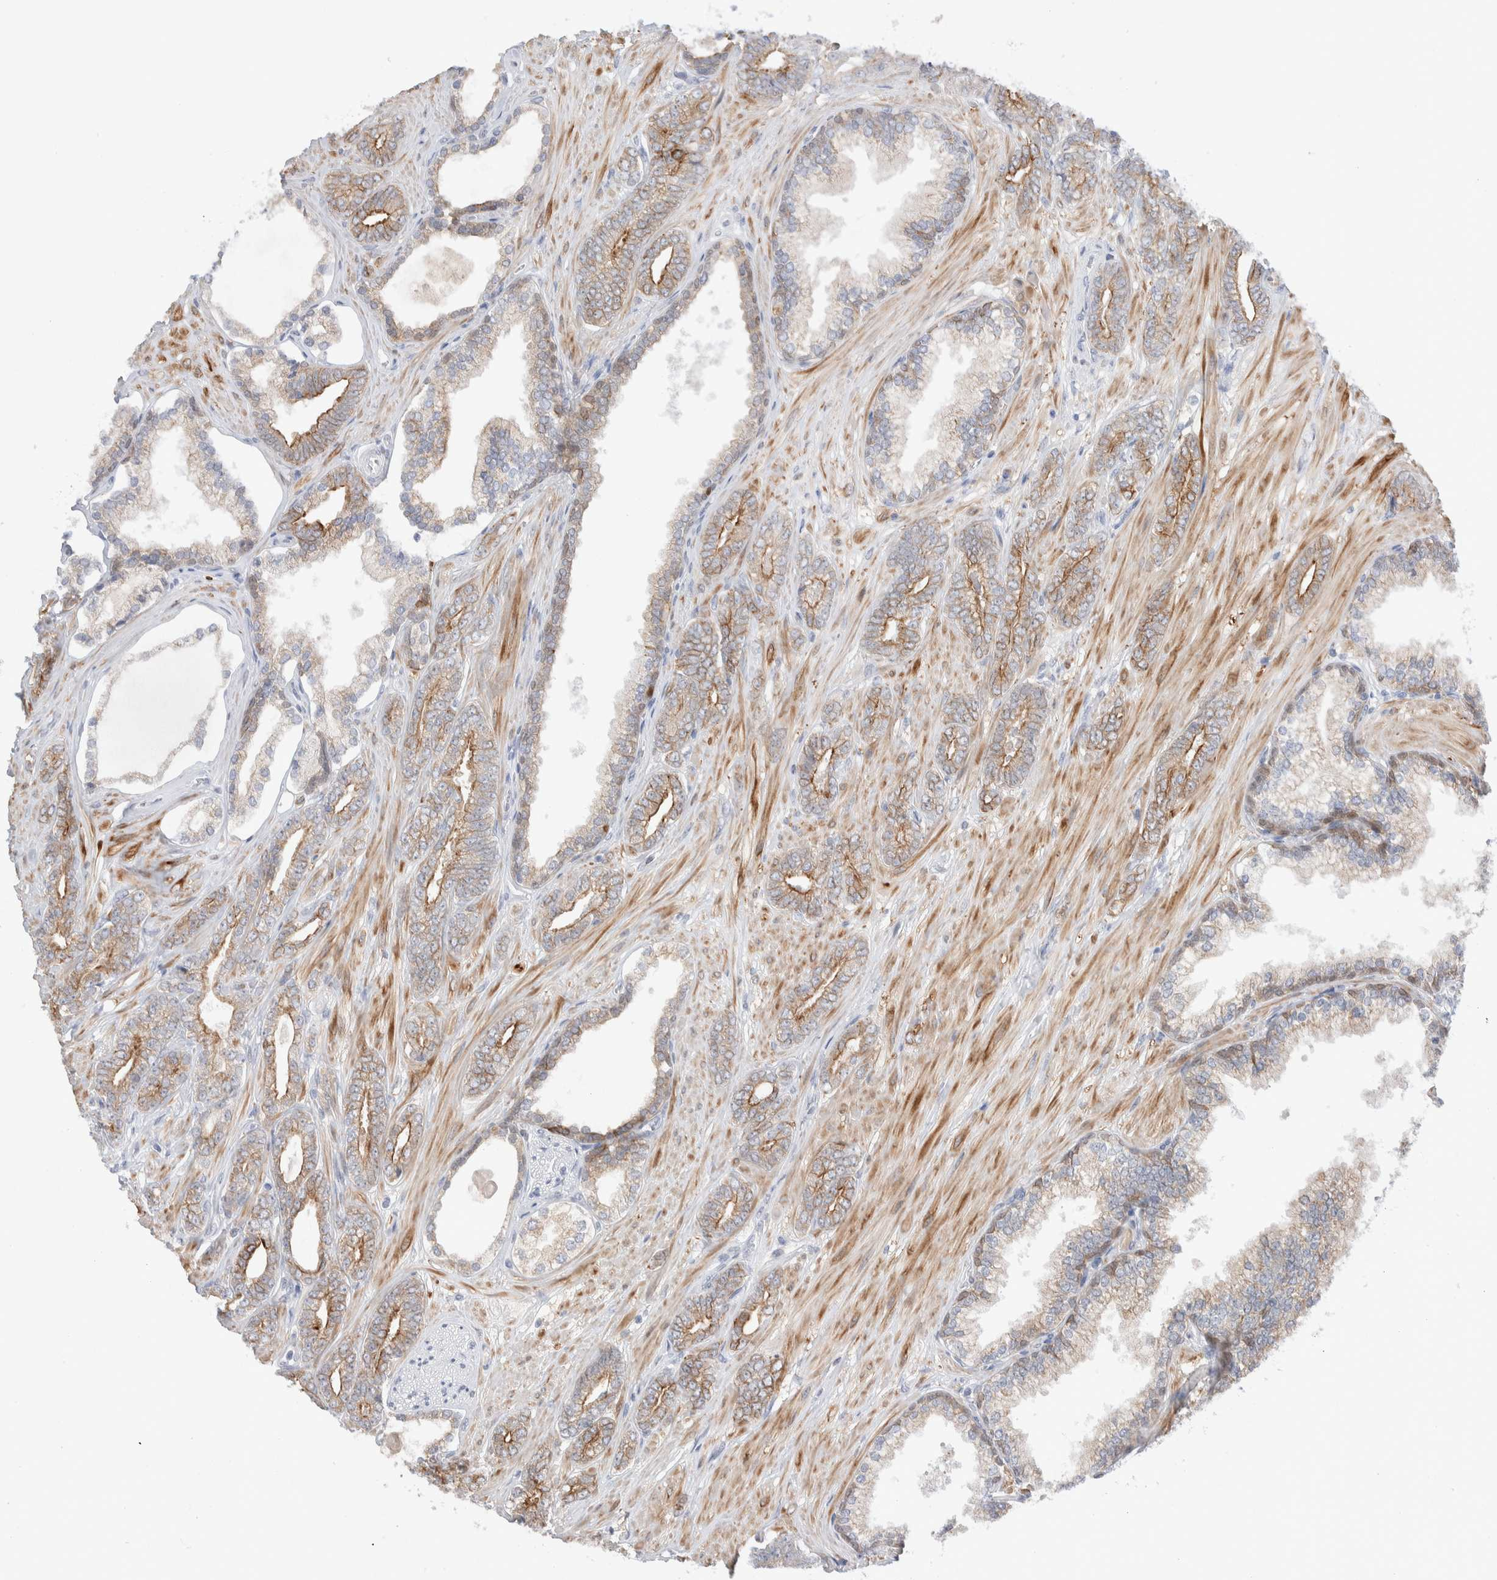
{"staining": {"intensity": "moderate", "quantity": "<25%", "location": "cytoplasmic/membranous"}, "tissue": "prostate cancer", "cell_type": "Tumor cells", "image_type": "cancer", "snomed": [{"axis": "morphology", "description": "Adenocarcinoma, Low grade"}, {"axis": "topography", "description": "Prostate"}], "caption": "Immunohistochemical staining of low-grade adenocarcinoma (prostate) reveals moderate cytoplasmic/membranous protein expression in approximately <25% of tumor cells.", "gene": "C1orf112", "patient": {"sex": "male", "age": 71}}